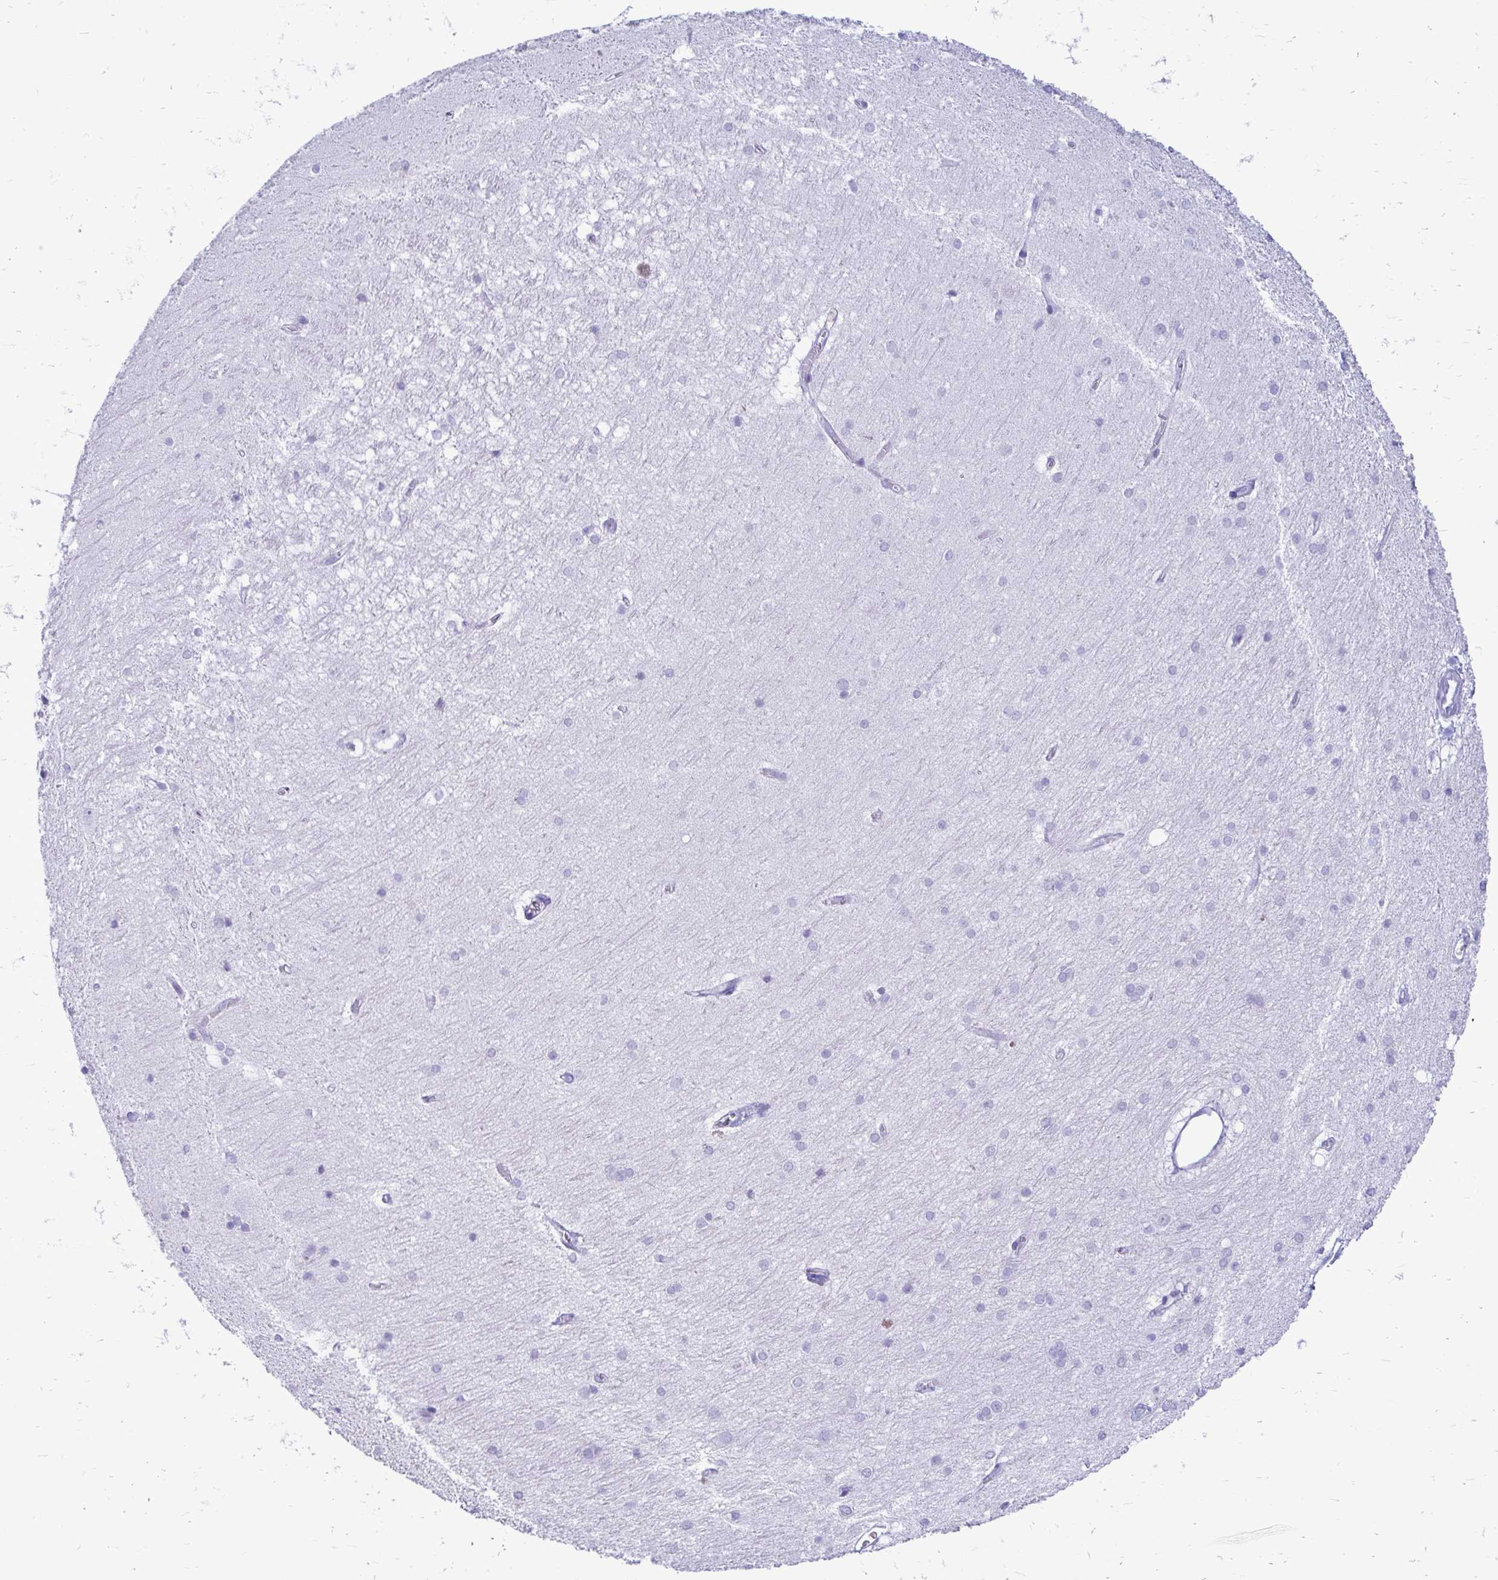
{"staining": {"intensity": "negative", "quantity": "none", "location": "none"}, "tissue": "hippocampus", "cell_type": "Glial cells", "image_type": "normal", "snomed": [{"axis": "morphology", "description": "Normal tissue, NOS"}, {"axis": "topography", "description": "Cerebral cortex"}, {"axis": "topography", "description": "Hippocampus"}], "caption": "Immunohistochemistry of benign hippocampus exhibits no positivity in glial cells.", "gene": "OR10R2", "patient": {"sex": "female", "age": 19}}